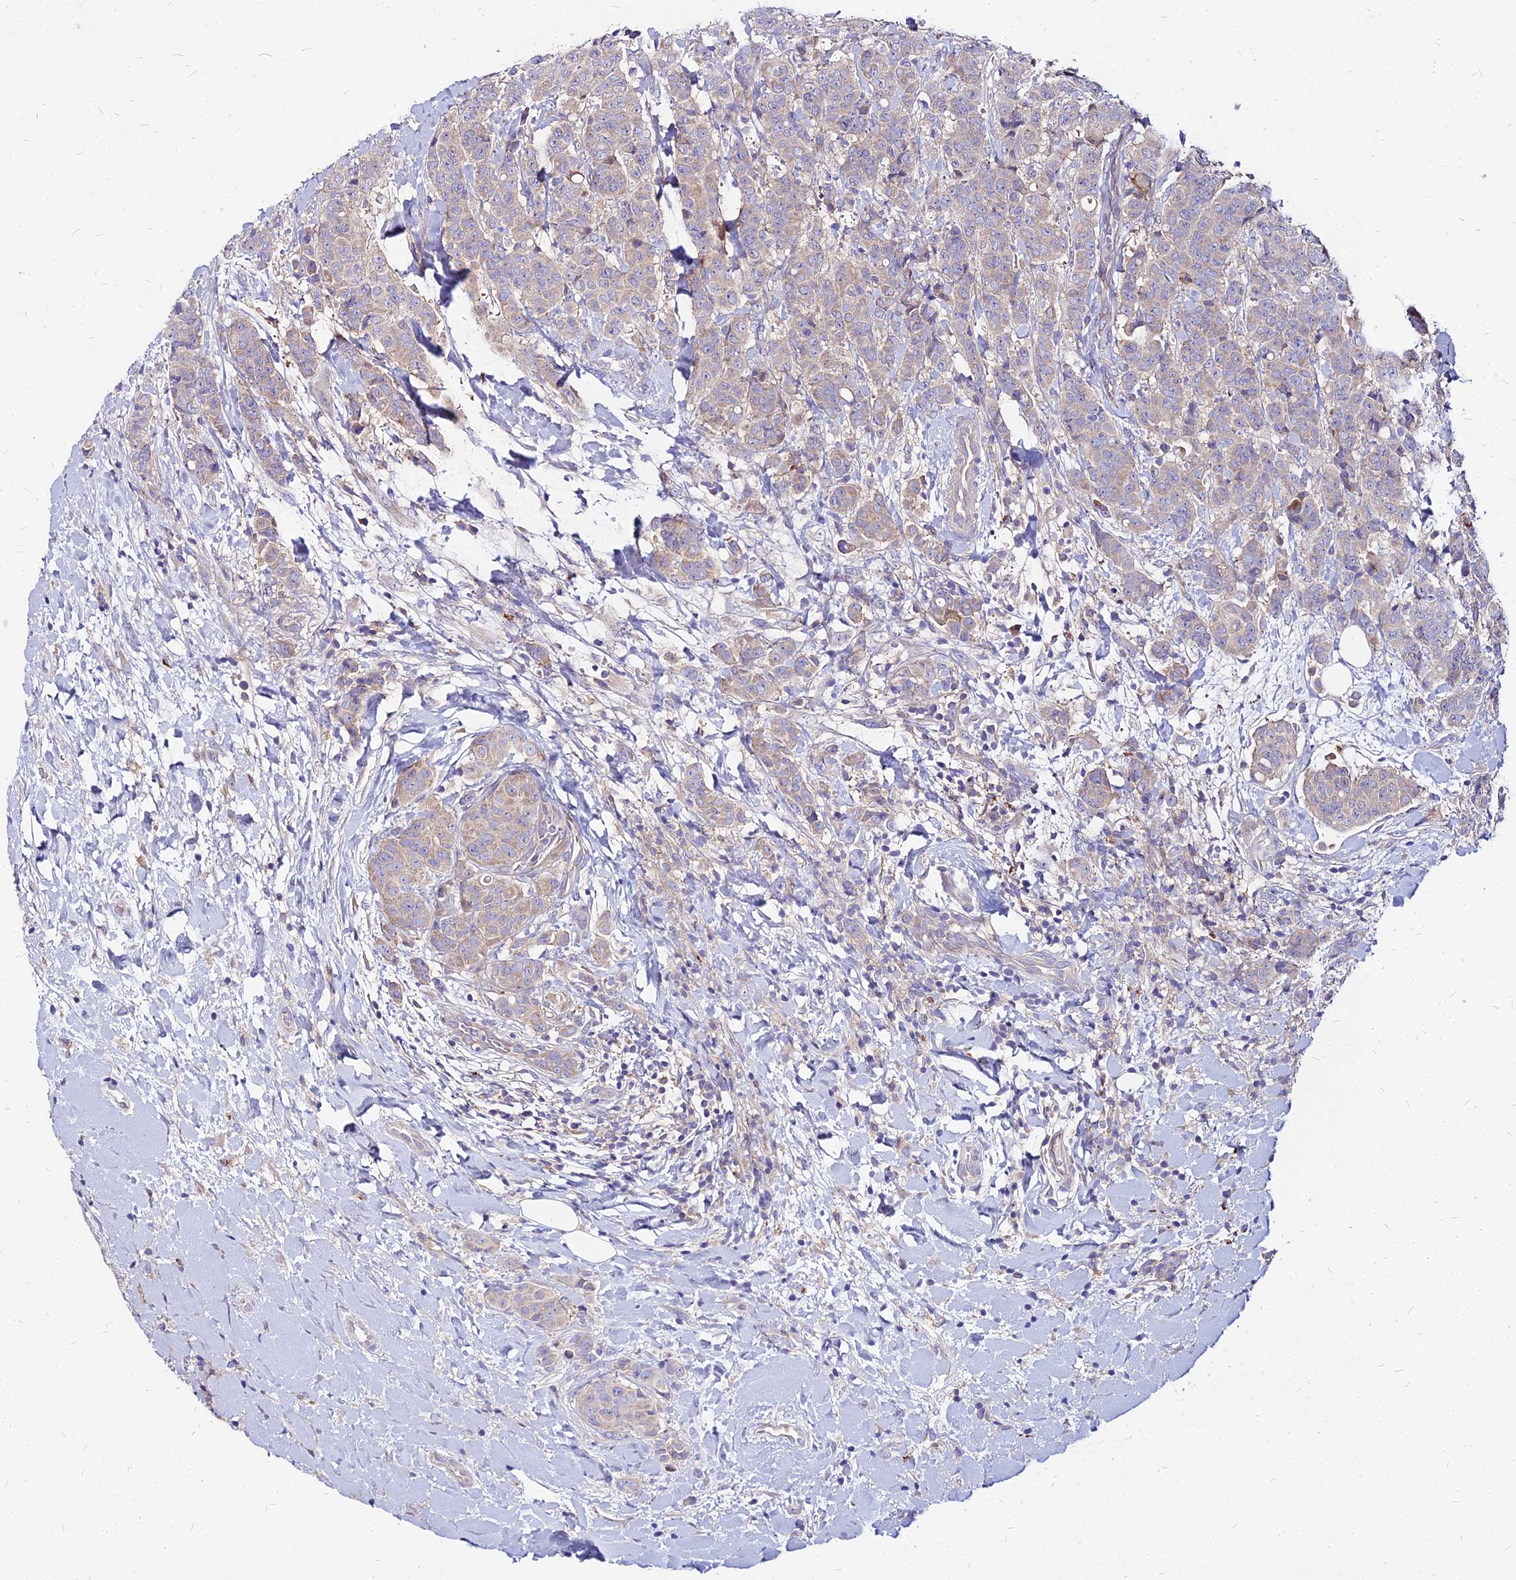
{"staining": {"intensity": "weak", "quantity": "25%-75%", "location": "cytoplasmic/membranous"}, "tissue": "breast cancer", "cell_type": "Tumor cells", "image_type": "cancer", "snomed": [{"axis": "morphology", "description": "Duct carcinoma"}, {"axis": "topography", "description": "Breast"}], "caption": "Protein staining exhibits weak cytoplasmic/membranous expression in about 25%-75% of tumor cells in breast cancer (infiltrating ductal carcinoma). Nuclei are stained in blue.", "gene": "COMMD10", "patient": {"sex": "female", "age": 40}}